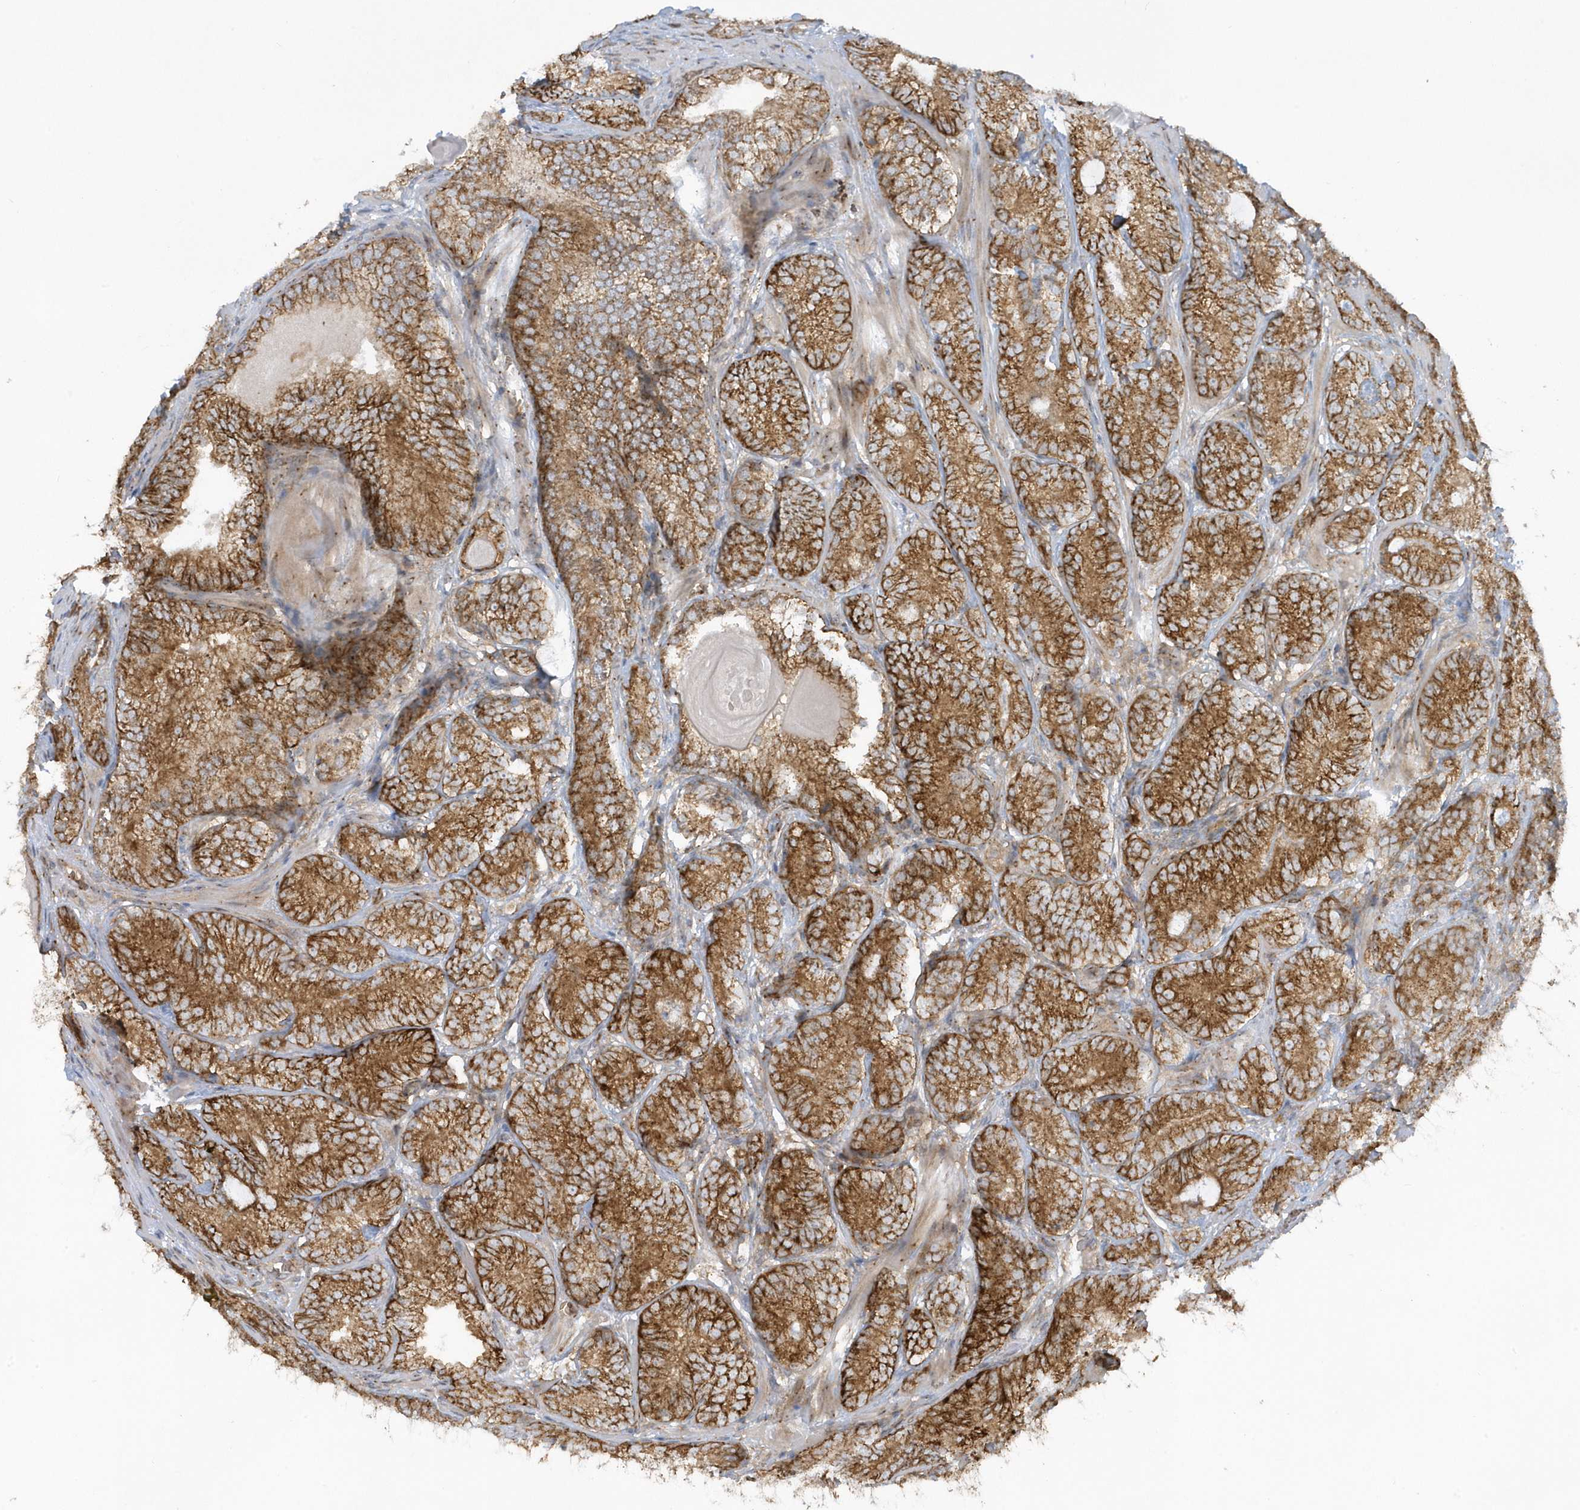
{"staining": {"intensity": "strong", "quantity": ">75%", "location": "cytoplasmic/membranous"}, "tissue": "prostate cancer", "cell_type": "Tumor cells", "image_type": "cancer", "snomed": [{"axis": "morphology", "description": "Adenocarcinoma, High grade"}, {"axis": "topography", "description": "Prostate"}], "caption": "Brown immunohistochemical staining in human prostate cancer shows strong cytoplasmic/membranous positivity in approximately >75% of tumor cells.", "gene": "RPP40", "patient": {"sex": "male", "age": 66}}